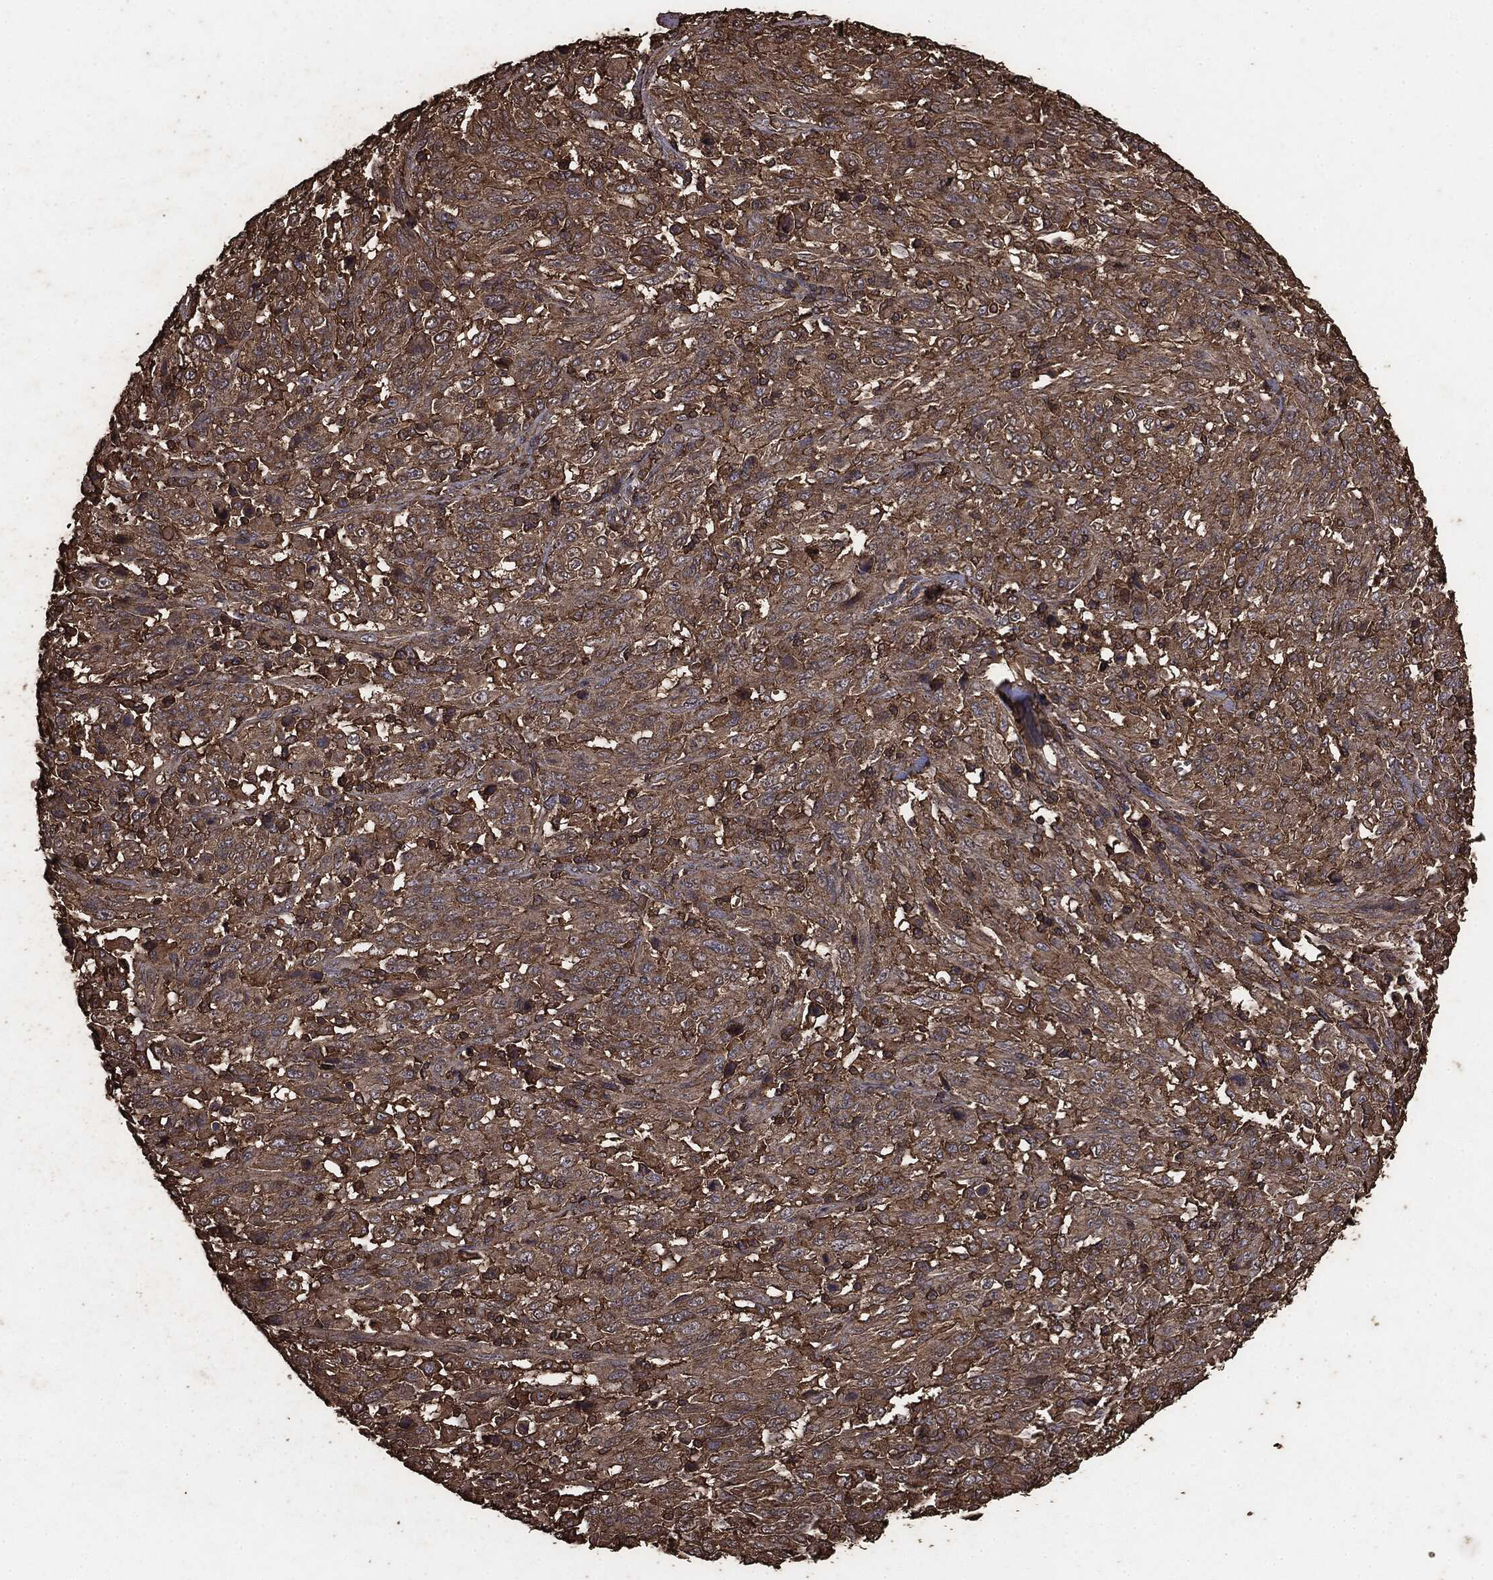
{"staining": {"intensity": "moderate", "quantity": ">75%", "location": "cytoplasmic/membranous"}, "tissue": "melanoma", "cell_type": "Tumor cells", "image_type": "cancer", "snomed": [{"axis": "morphology", "description": "Malignant melanoma, NOS"}, {"axis": "topography", "description": "Skin"}], "caption": "A brown stain highlights moderate cytoplasmic/membranous positivity of a protein in human melanoma tumor cells.", "gene": "MTOR", "patient": {"sex": "female", "age": 91}}